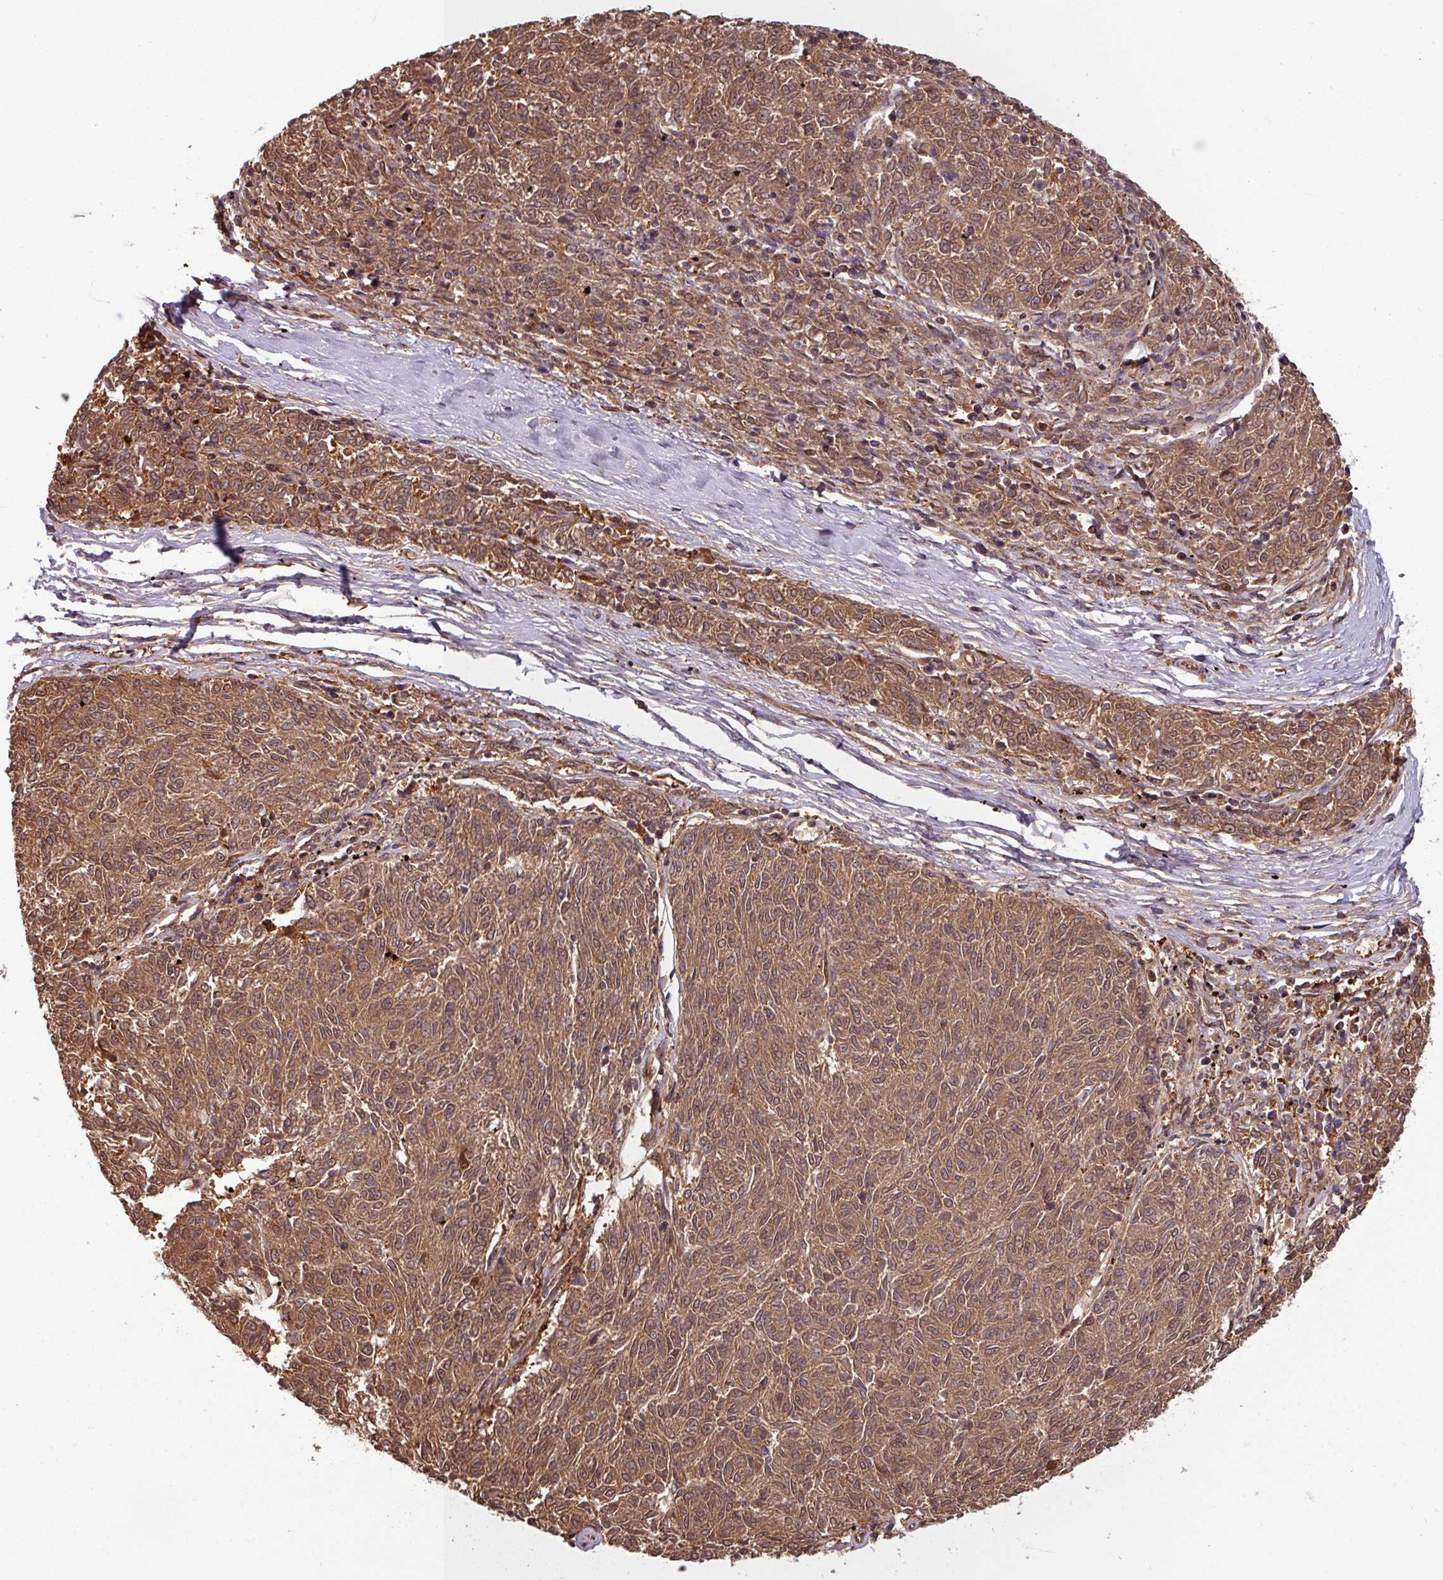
{"staining": {"intensity": "moderate", "quantity": ">75%", "location": "cytoplasmic/membranous,nuclear"}, "tissue": "melanoma", "cell_type": "Tumor cells", "image_type": "cancer", "snomed": [{"axis": "morphology", "description": "Malignant melanoma, NOS"}, {"axis": "topography", "description": "Skin"}], "caption": "Melanoma stained for a protein exhibits moderate cytoplasmic/membranous and nuclear positivity in tumor cells.", "gene": "KCTD11", "patient": {"sex": "female", "age": 72}}